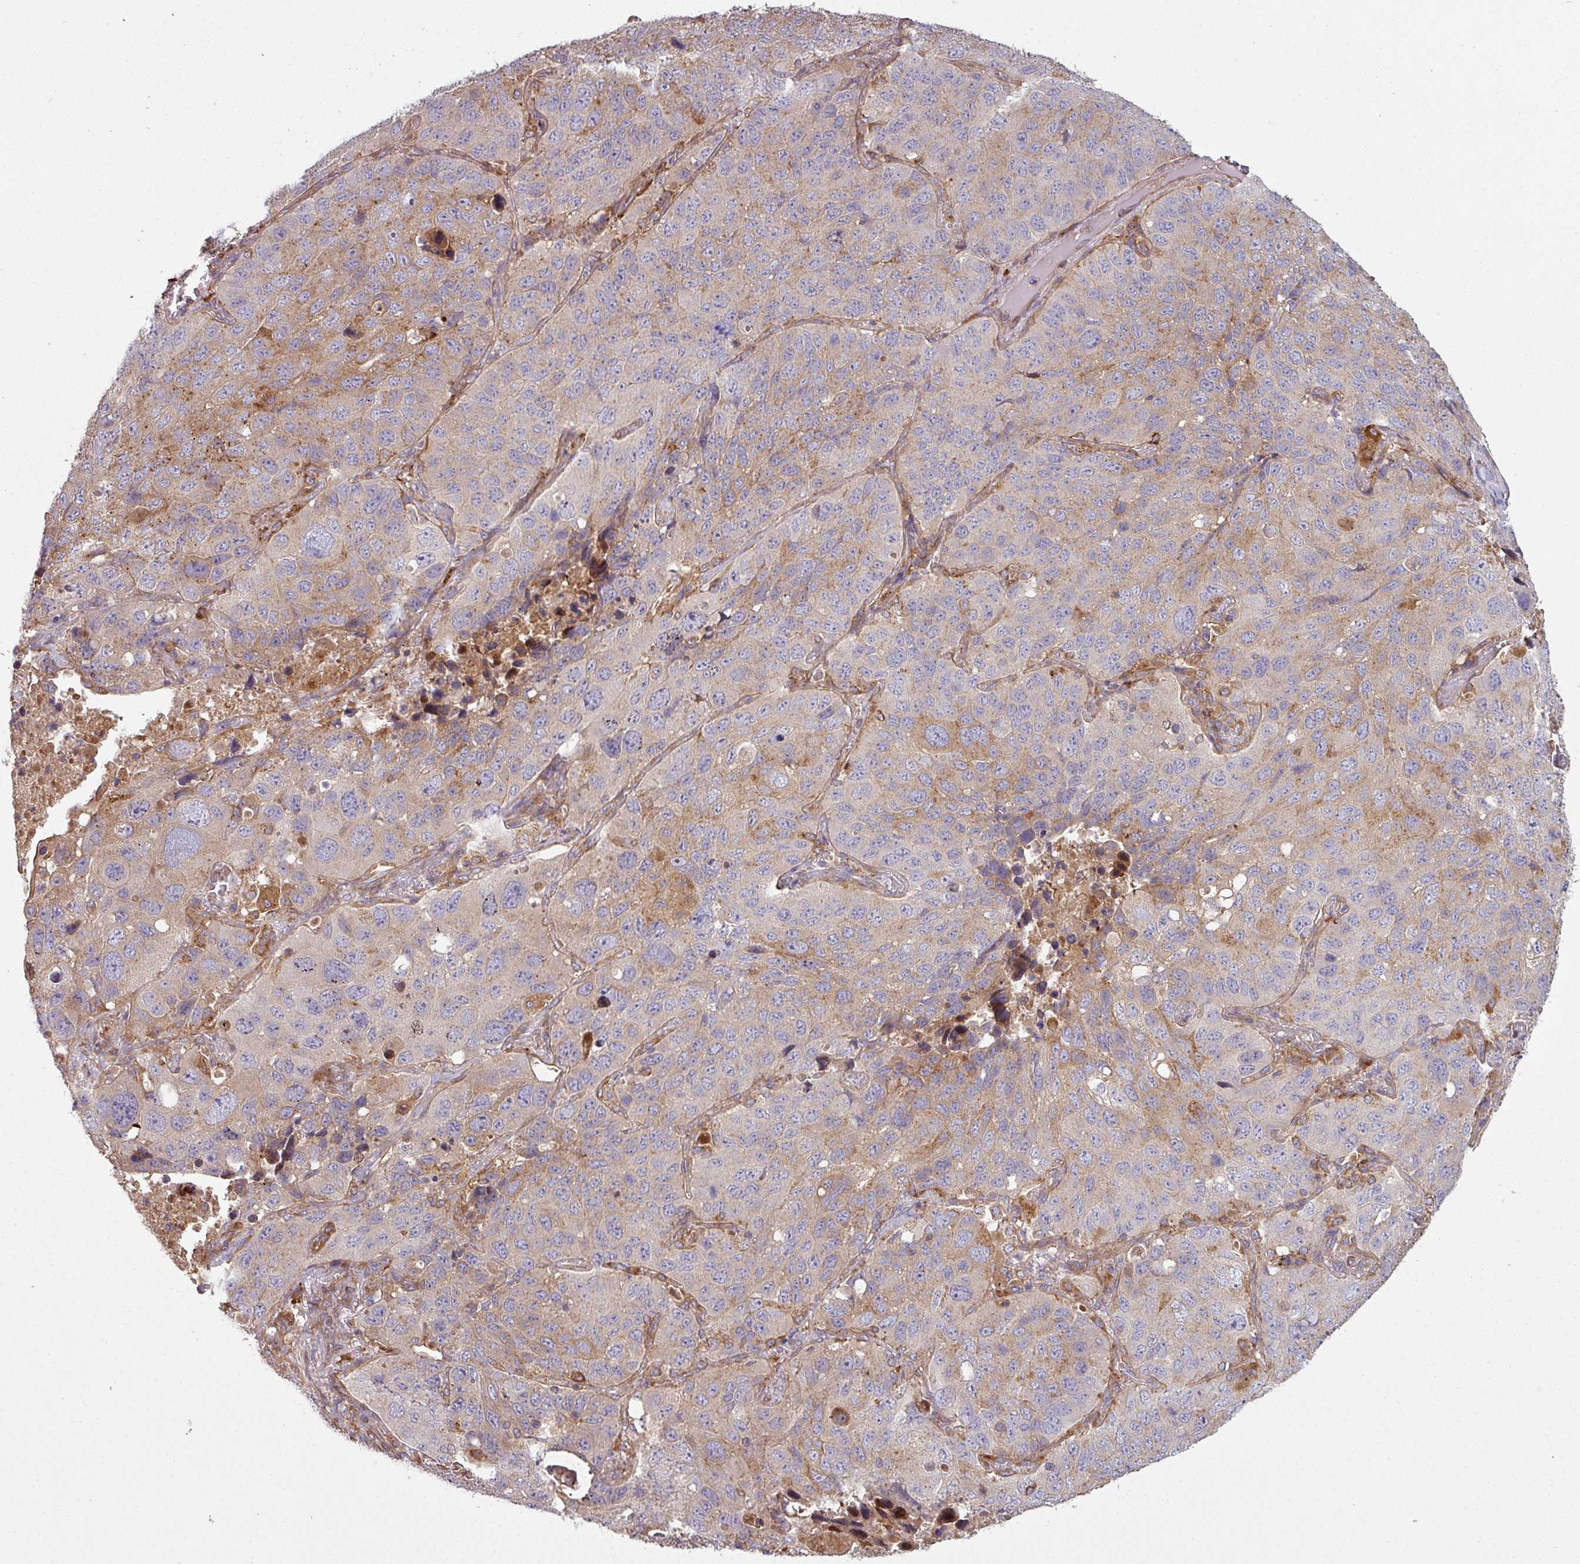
{"staining": {"intensity": "moderate", "quantity": "25%-75%", "location": "cytoplasmic/membranous"}, "tissue": "lung cancer", "cell_type": "Tumor cells", "image_type": "cancer", "snomed": [{"axis": "morphology", "description": "Squamous cell carcinoma, NOS"}, {"axis": "topography", "description": "Lung"}], "caption": "Squamous cell carcinoma (lung) stained with a brown dye shows moderate cytoplasmic/membranous positive staining in about 25%-75% of tumor cells.", "gene": "SNRNP25", "patient": {"sex": "male", "age": 60}}